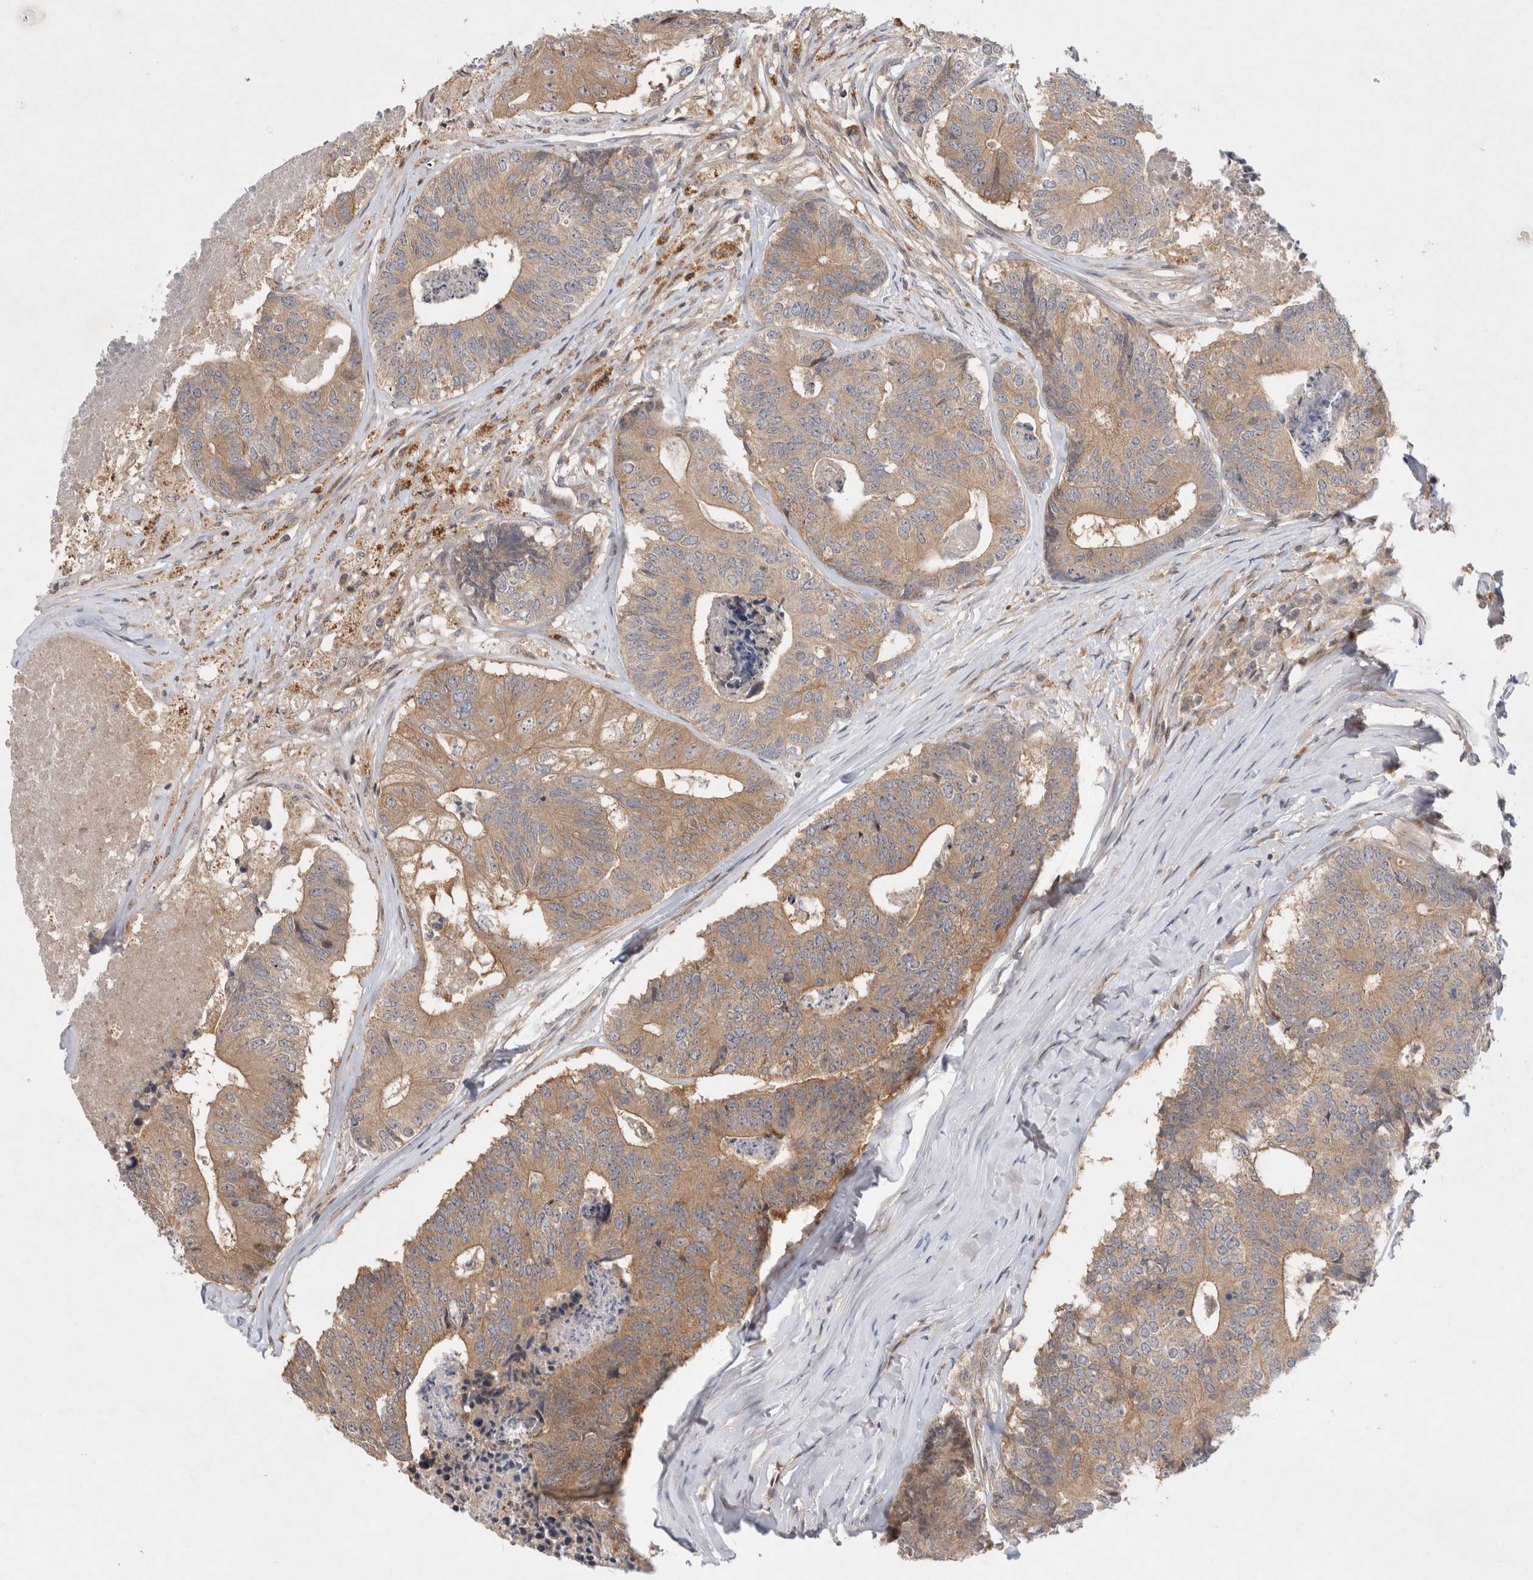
{"staining": {"intensity": "moderate", "quantity": ">75%", "location": "cytoplasmic/membranous"}, "tissue": "colorectal cancer", "cell_type": "Tumor cells", "image_type": "cancer", "snomed": [{"axis": "morphology", "description": "Adenocarcinoma, NOS"}, {"axis": "topography", "description": "Colon"}], "caption": "High-power microscopy captured an IHC histopathology image of adenocarcinoma (colorectal), revealing moderate cytoplasmic/membranous staining in about >75% of tumor cells.", "gene": "HTT", "patient": {"sex": "female", "age": 67}}